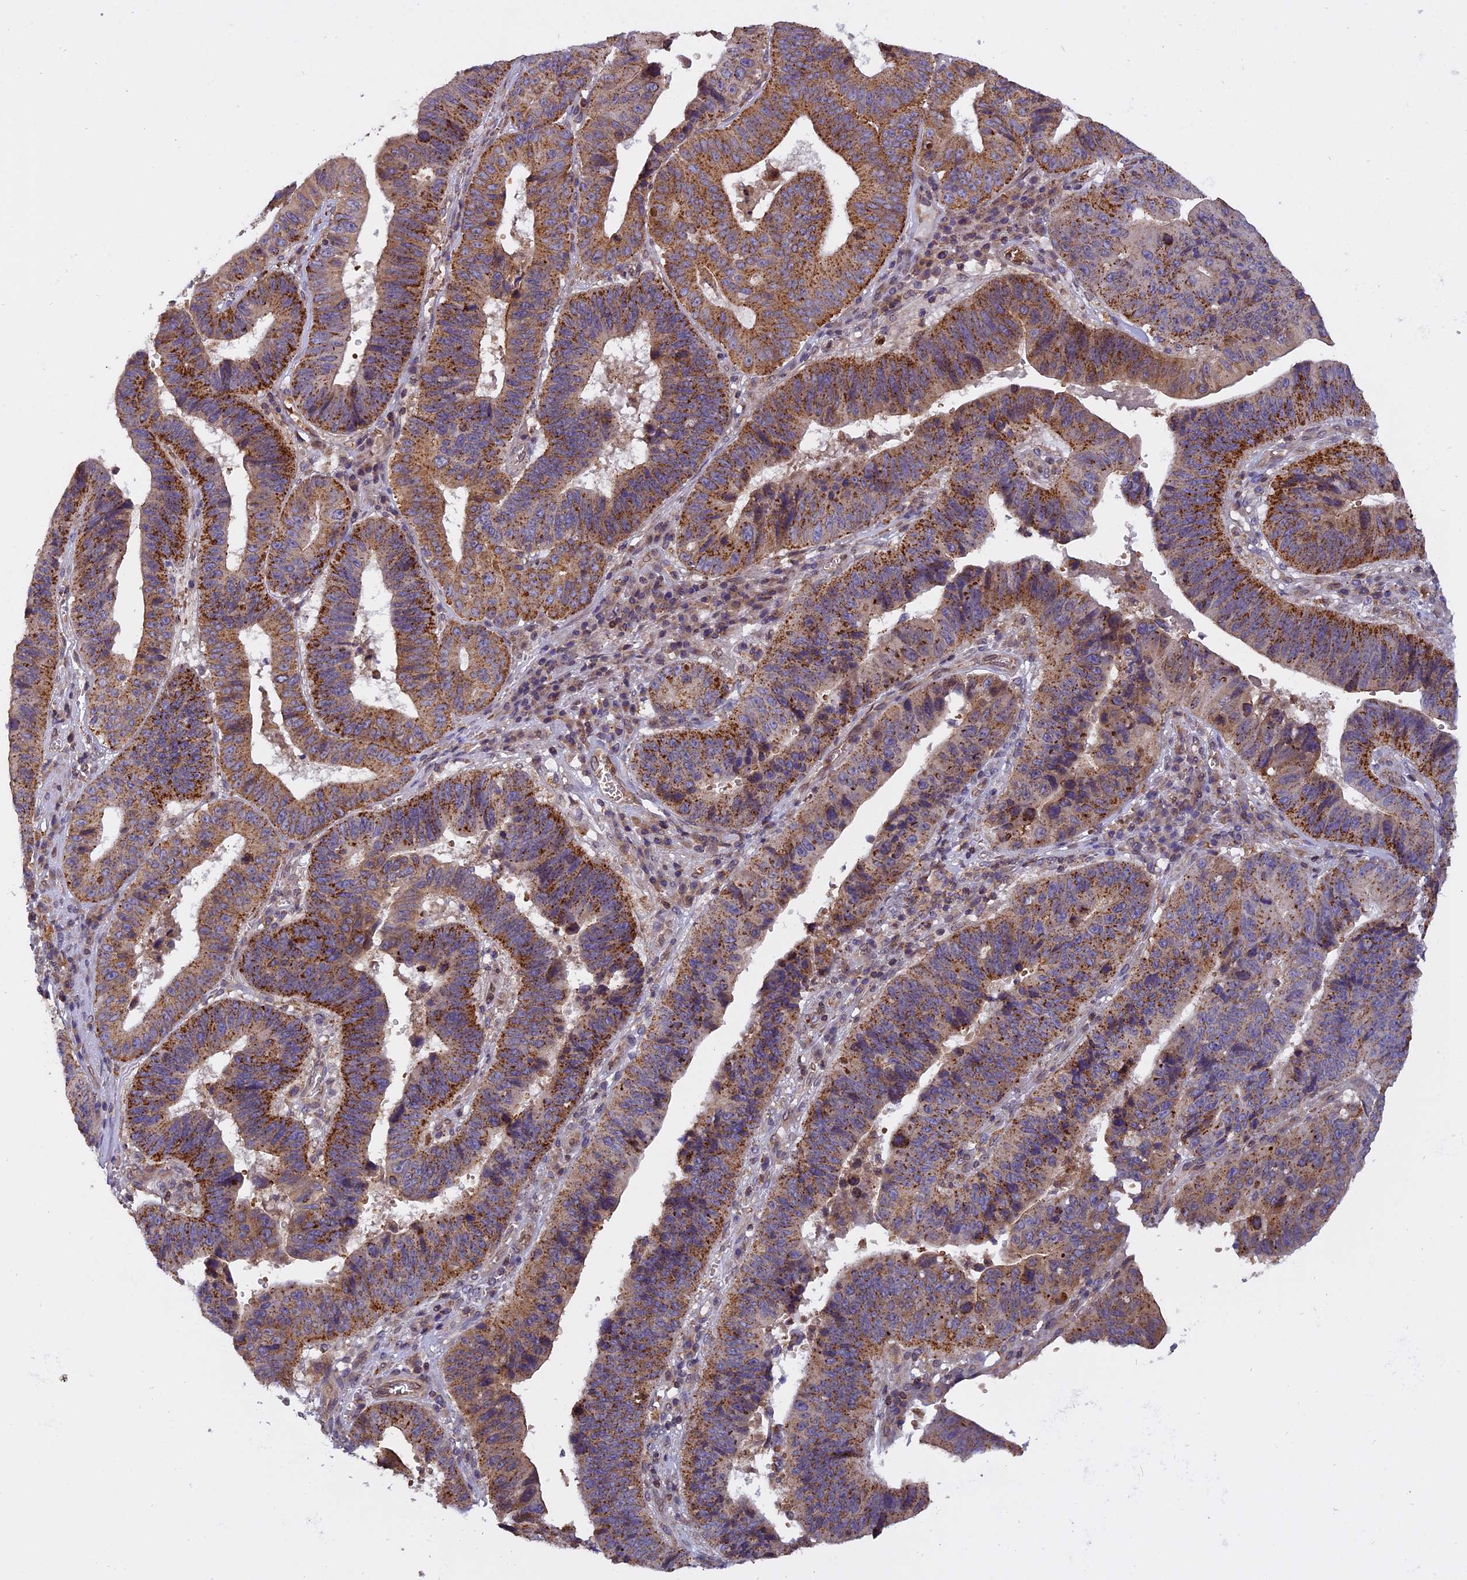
{"staining": {"intensity": "strong", "quantity": ">75%", "location": "cytoplasmic/membranous"}, "tissue": "stomach cancer", "cell_type": "Tumor cells", "image_type": "cancer", "snomed": [{"axis": "morphology", "description": "Adenocarcinoma, NOS"}, {"axis": "topography", "description": "Stomach"}], "caption": "Stomach cancer (adenocarcinoma) stained with a protein marker shows strong staining in tumor cells.", "gene": "CHMP2A", "patient": {"sex": "male", "age": 59}}